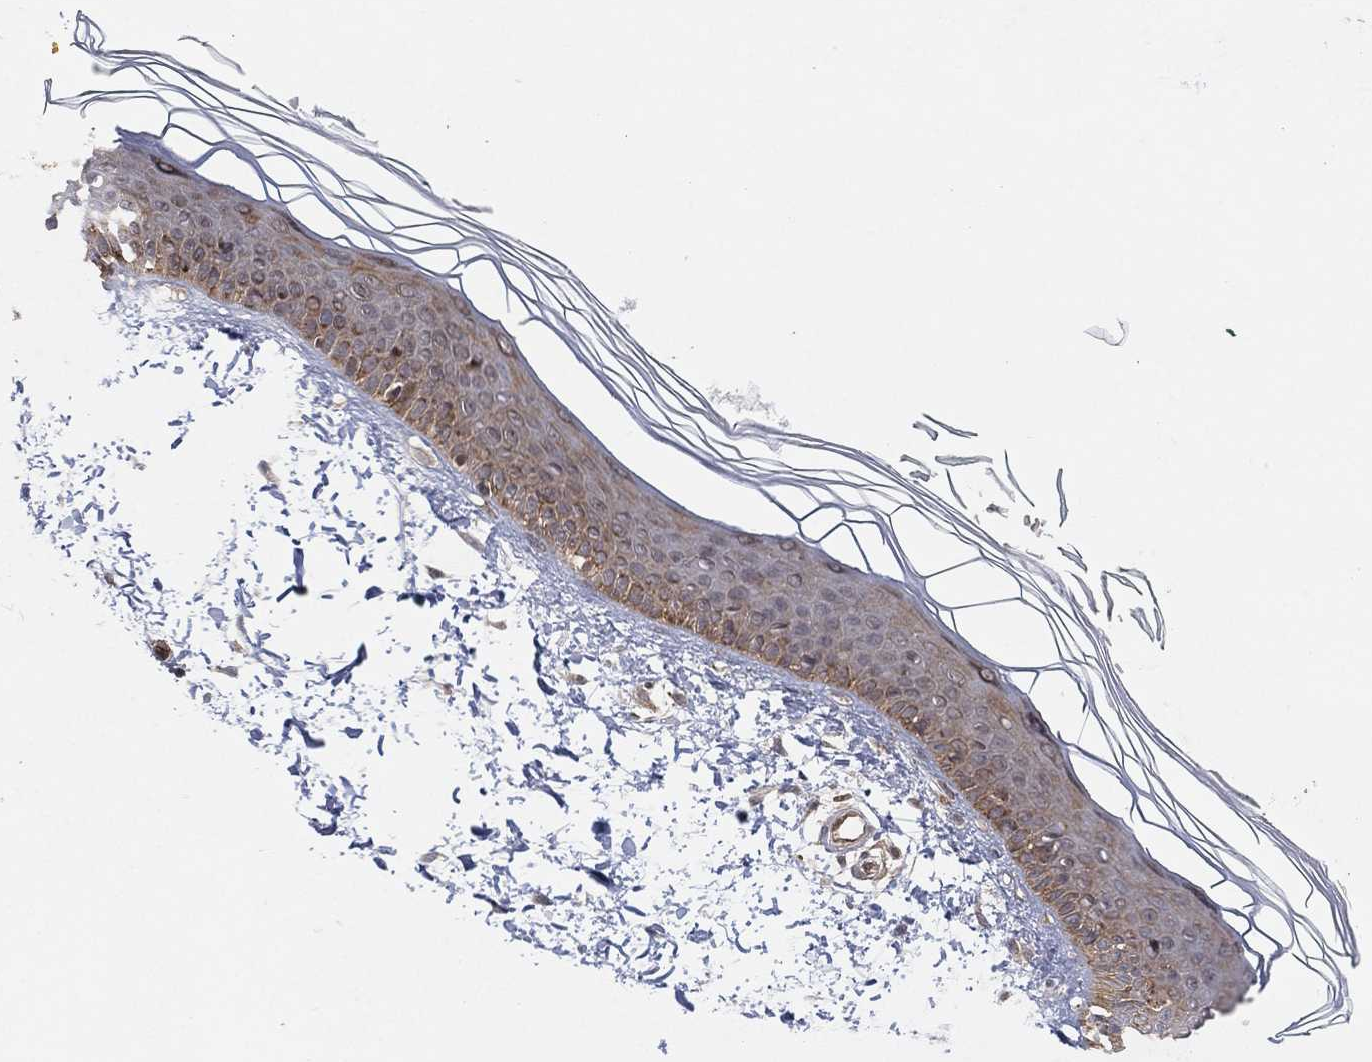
{"staining": {"intensity": "negative", "quantity": "none", "location": "none"}, "tissue": "skin", "cell_type": "Fibroblasts", "image_type": "normal", "snomed": [{"axis": "morphology", "description": "Normal tissue, NOS"}, {"axis": "topography", "description": "Skin"}], "caption": "Fibroblasts are negative for brown protein staining in normal skin. (Stains: DAB (3,3'-diaminobenzidine) IHC with hematoxylin counter stain, Microscopy: brightfield microscopy at high magnification).", "gene": "TMTC4", "patient": {"sex": "female", "age": 62}}